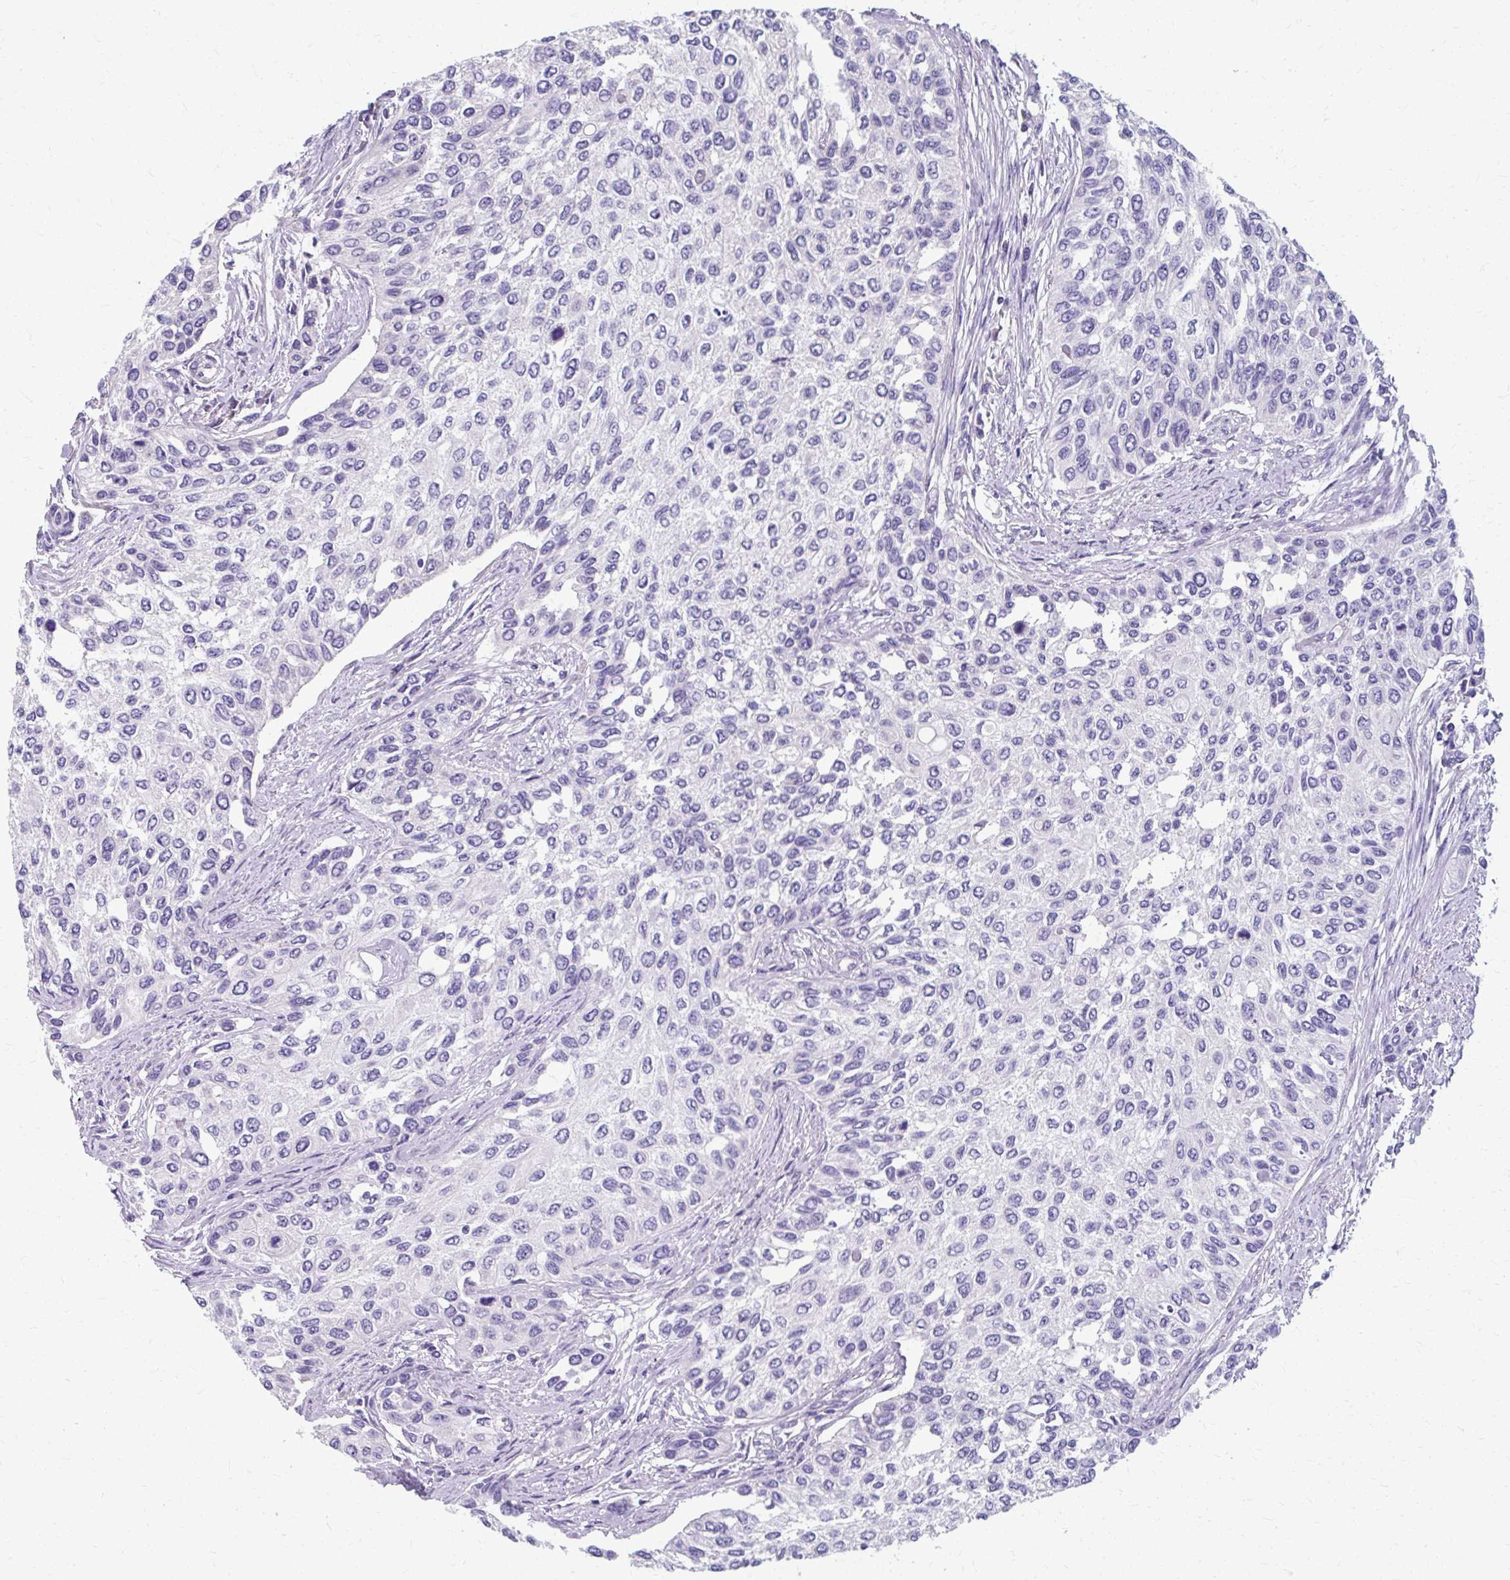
{"staining": {"intensity": "negative", "quantity": "none", "location": "none"}, "tissue": "urothelial cancer", "cell_type": "Tumor cells", "image_type": "cancer", "snomed": [{"axis": "morphology", "description": "Normal tissue, NOS"}, {"axis": "morphology", "description": "Urothelial carcinoma, High grade"}, {"axis": "topography", "description": "Vascular tissue"}, {"axis": "topography", "description": "Urinary bladder"}], "caption": "Tumor cells show no significant protein positivity in urothelial carcinoma (high-grade). (DAB (3,3'-diaminobenzidine) immunohistochemistry (IHC) visualized using brightfield microscopy, high magnification).", "gene": "ZNF555", "patient": {"sex": "female", "age": 56}}